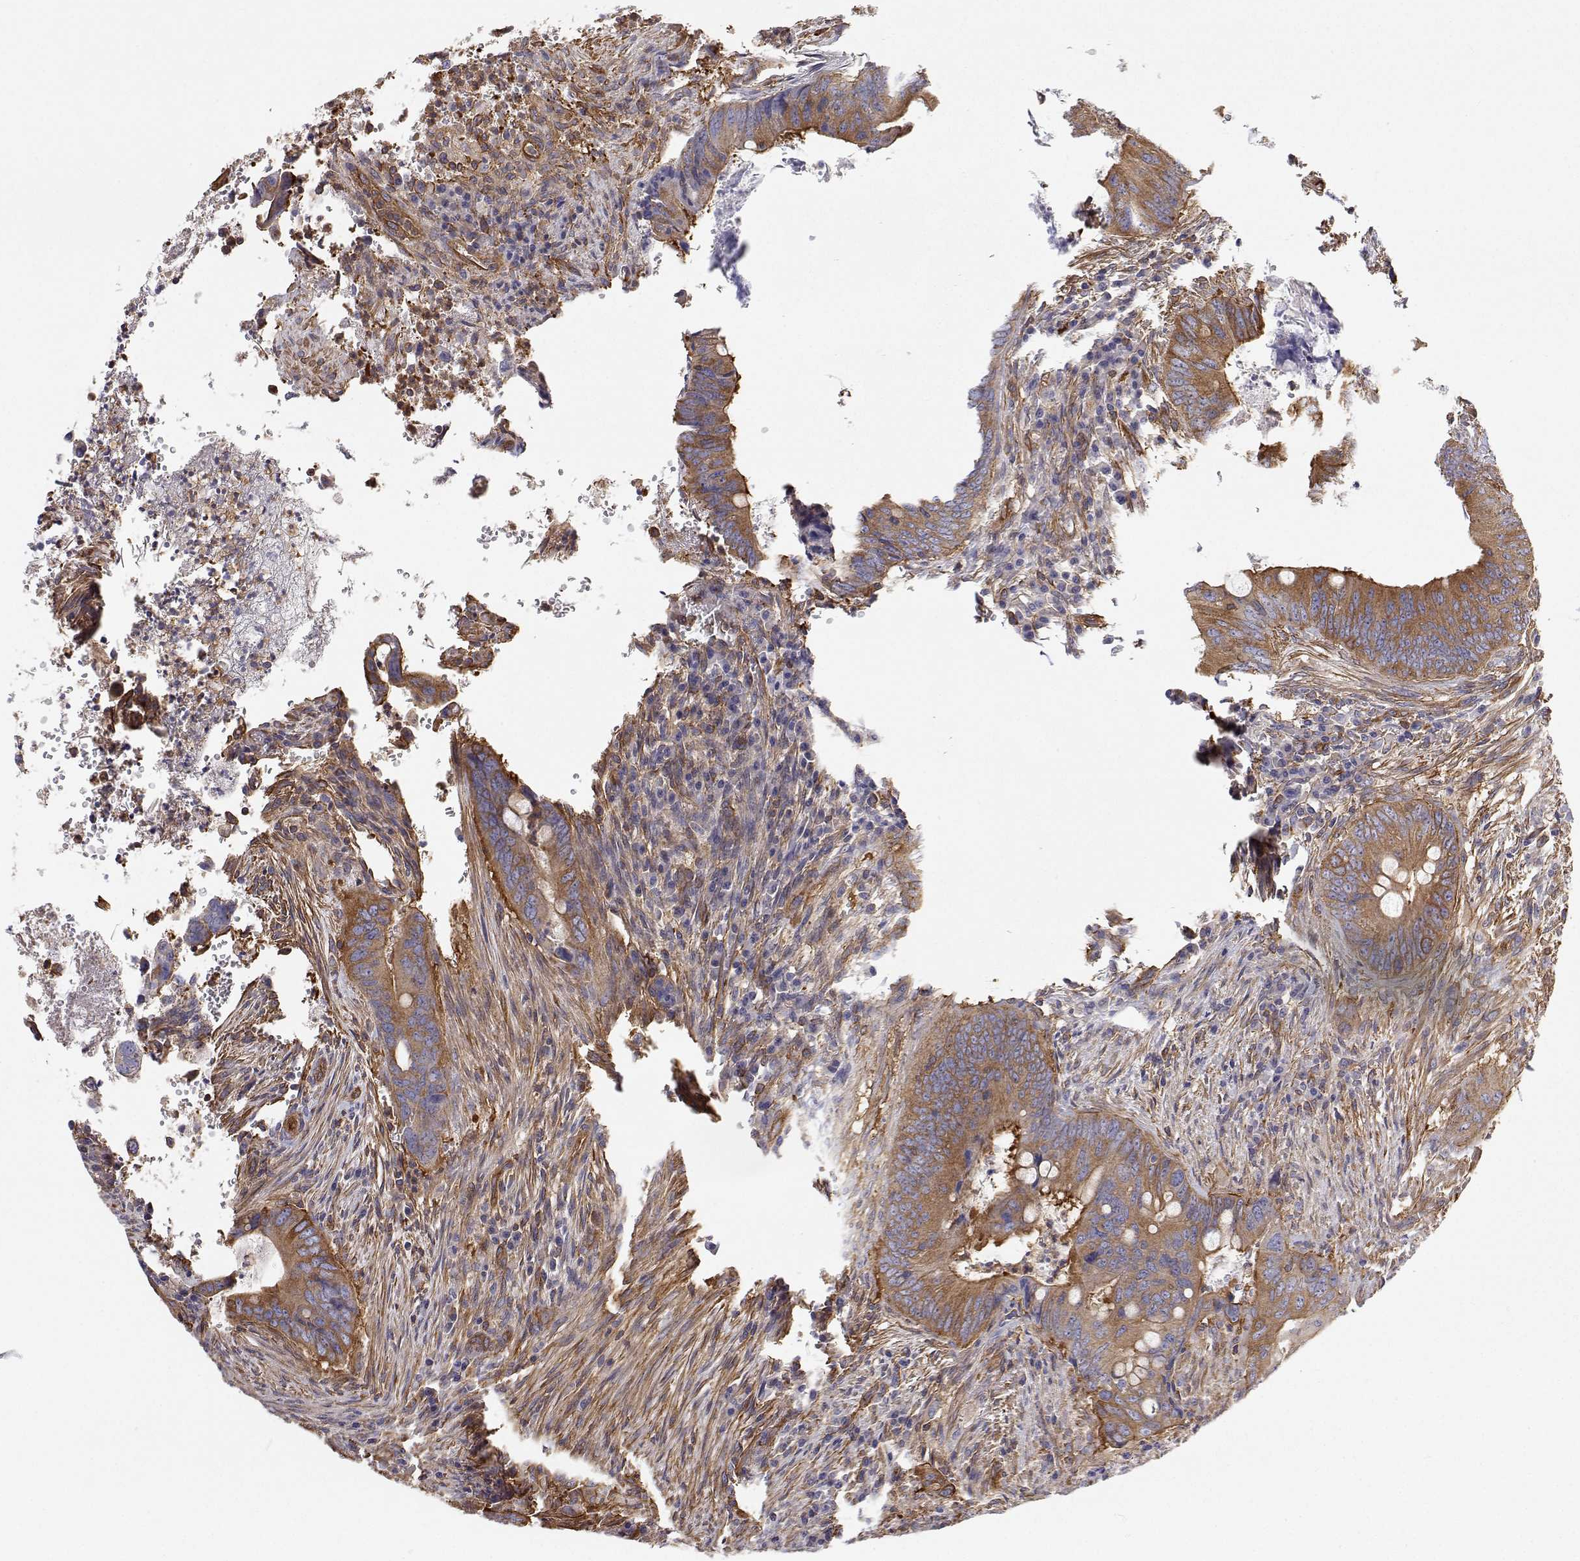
{"staining": {"intensity": "moderate", "quantity": ">75%", "location": "cytoplasmic/membranous"}, "tissue": "colorectal cancer", "cell_type": "Tumor cells", "image_type": "cancer", "snomed": [{"axis": "morphology", "description": "Adenocarcinoma, NOS"}, {"axis": "topography", "description": "Colon"}], "caption": "Immunohistochemistry of colorectal adenocarcinoma demonstrates medium levels of moderate cytoplasmic/membranous positivity in approximately >75% of tumor cells. (Brightfield microscopy of DAB IHC at high magnification).", "gene": "MYH9", "patient": {"sex": "female", "age": 74}}